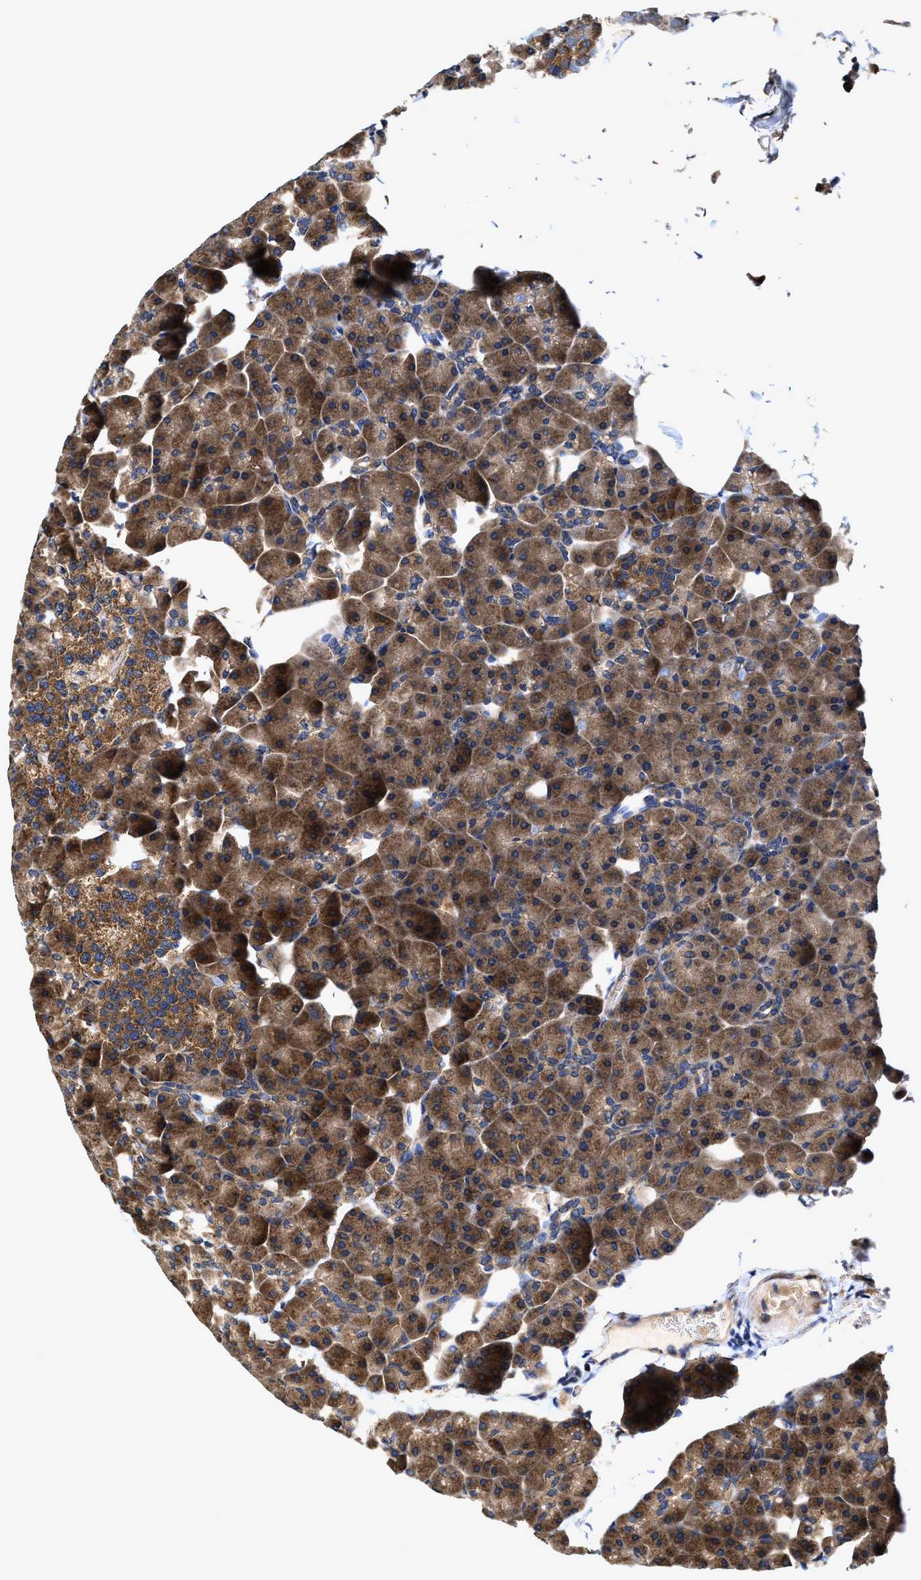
{"staining": {"intensity": "moderate", "quantity": ">75%", "location": "cytoplasmic/membranous"}, "tissue": "pancreas", "cell_type": "Exocrine glandular cells", "image_type": "normal", "snomed": [{"axis": "morphology", "description": "Normal tissue, NOS"}, {"axis": "topography", "description": "Pancreas"}], "caption": "Pancreas was stained to show a protein in brown. There is medium levels of moderate cytoplasmic/membranous staining in approximately >75% of exocrine glandular cells. (IHC, brightfield microscopy, high magnification).", "gene": "EFNA4", "patient": {"sex": "male", "age": 35}}